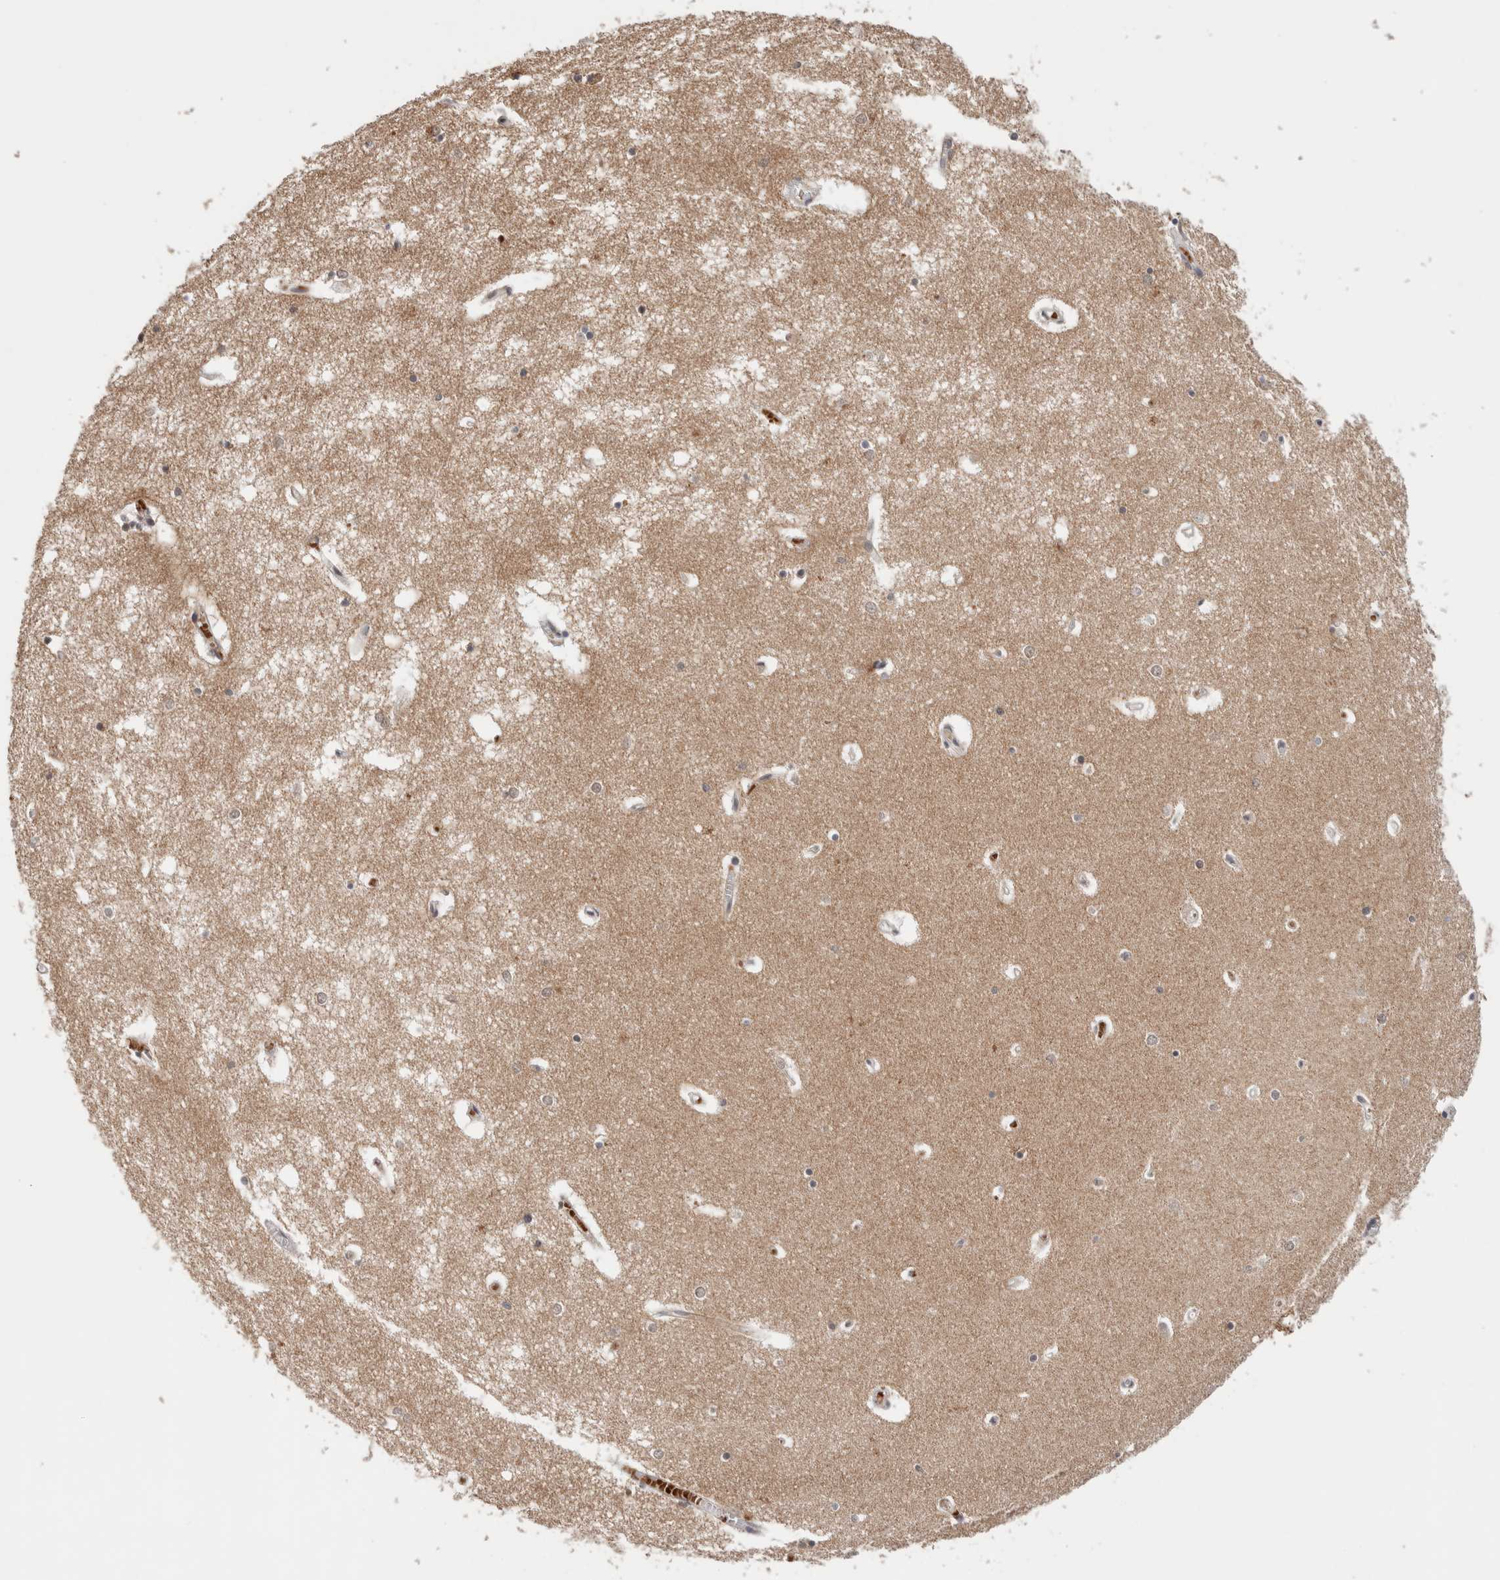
{"staining": {"intensity": "weak", "quantity": "<25%", "location": "cytoplasmic/membranous"}, "tissue": "hippocampus", "cell_type": "Glial cells", "image_type": "normal", "snomed": [{"axis": "morphology", "description": "Normal tissue, NOS"}, {"axis": "topography", "description": "Hippocampus"}], "caption": "This histopathology image is of unremarkable hippocampus stained with IHC to label a protein in brown with the nuclei are counter-stained blue. There is no expression in glial cells. (DAB immunohistochemistry with hematoxylin counter stain).", "gene": "KCNK1", "patient": {"sex": "male", "age": 70}}